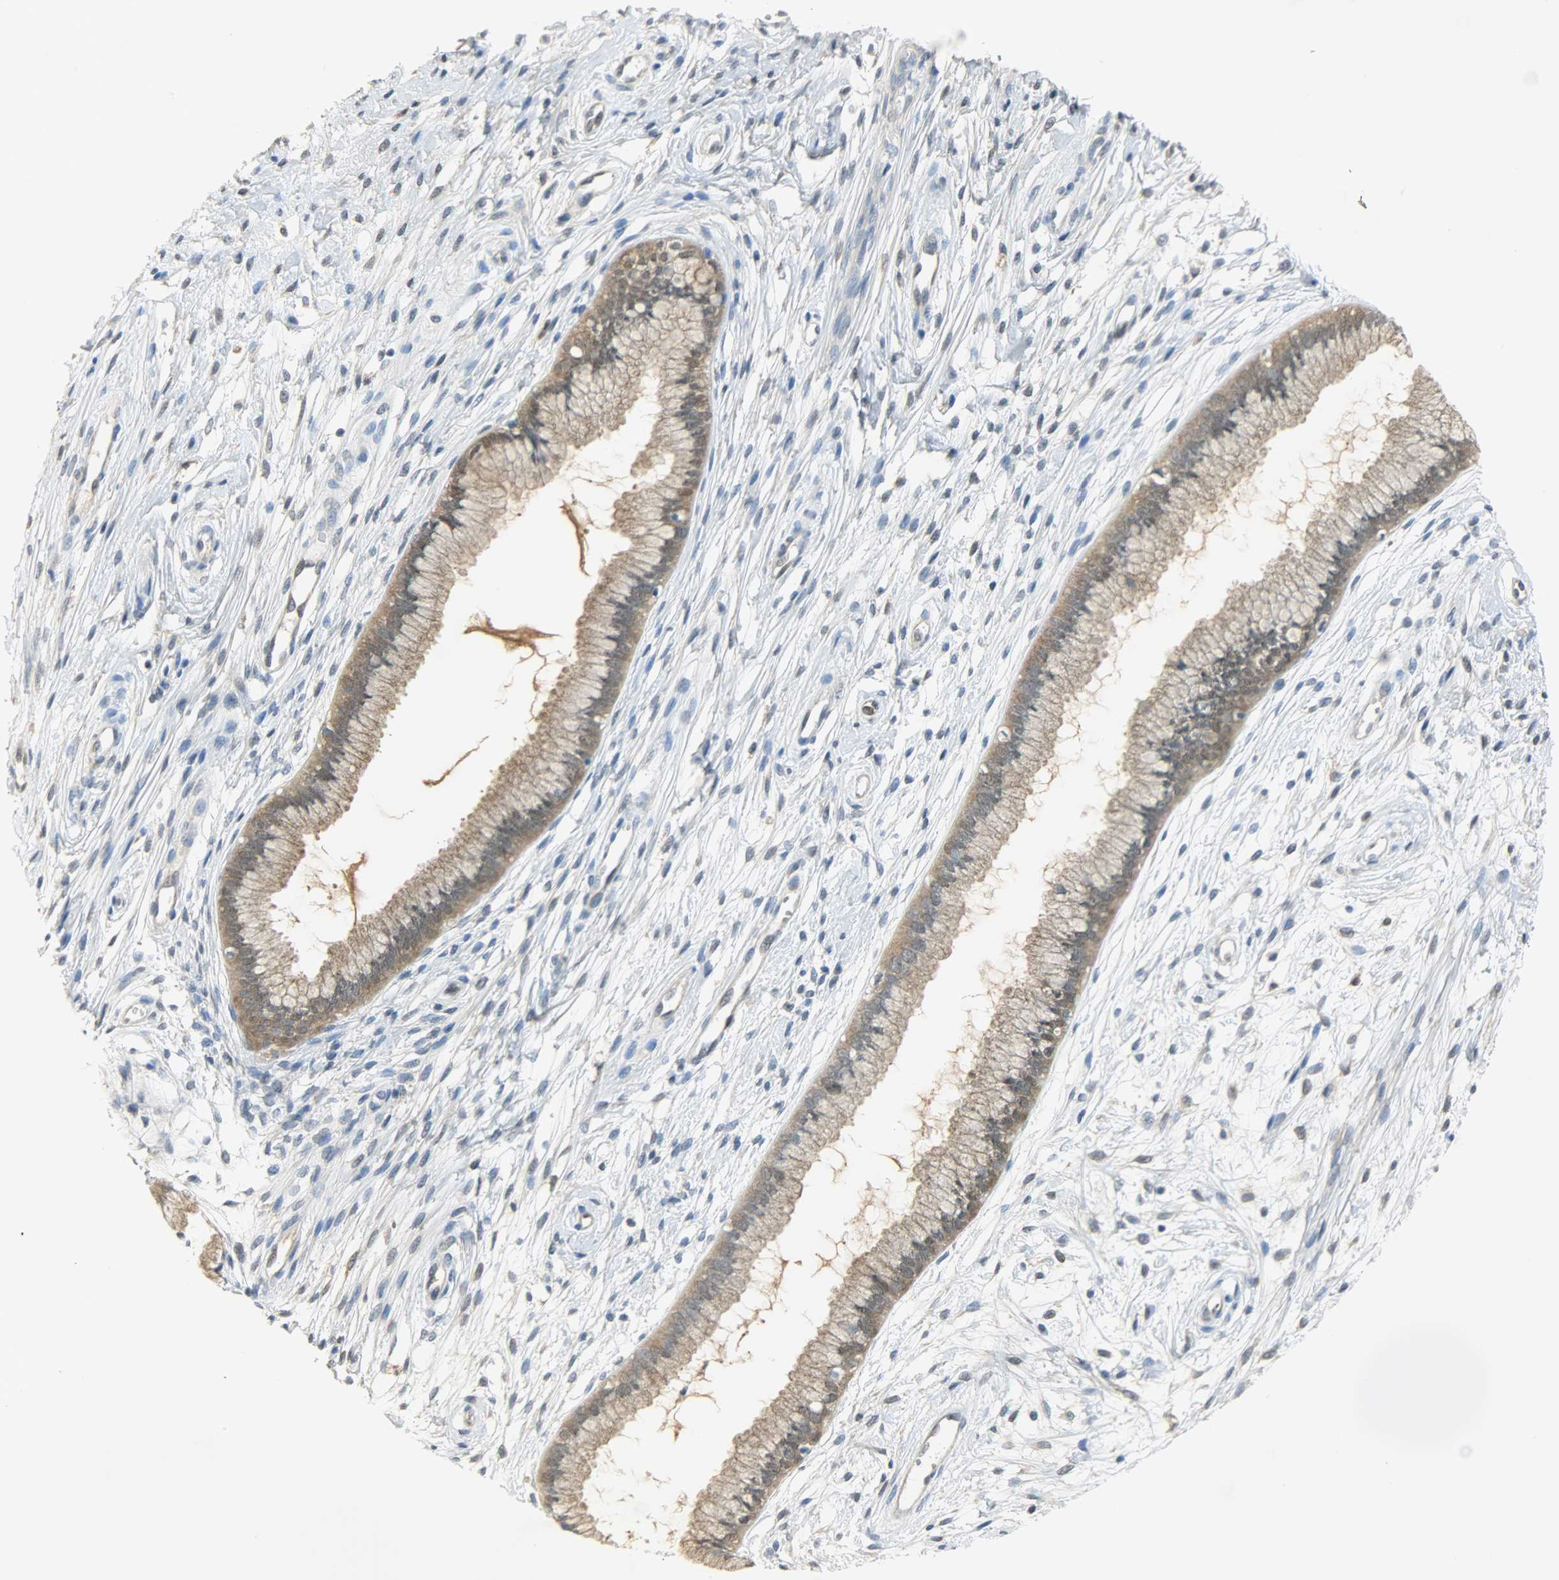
{"staining": {"intensity": "moderate", "quantity": ">75%", "location": "cytoplasmic/membranous,nuclear"}, "tissue": "cervix", "cell_type": "Glandular cells", "image_type": "normal", "snomed": [{"axis": "morphology", "description": "Normal tissue, NOS"}, {"axis": "topography", "description": "Cervix"}], "caption": "IHC micrograph of benign cervix: cervix stained using IHC demonstrates medium levels of moderate protein expression localized specifically in the cytoplasmic/membranous,nuclear of glandular cells, appearing as a cytoplasmic/membranous,nuclear brown color.", "gene": "EIF4EBP1", "patient": {"sex": "female", "age": 39}}